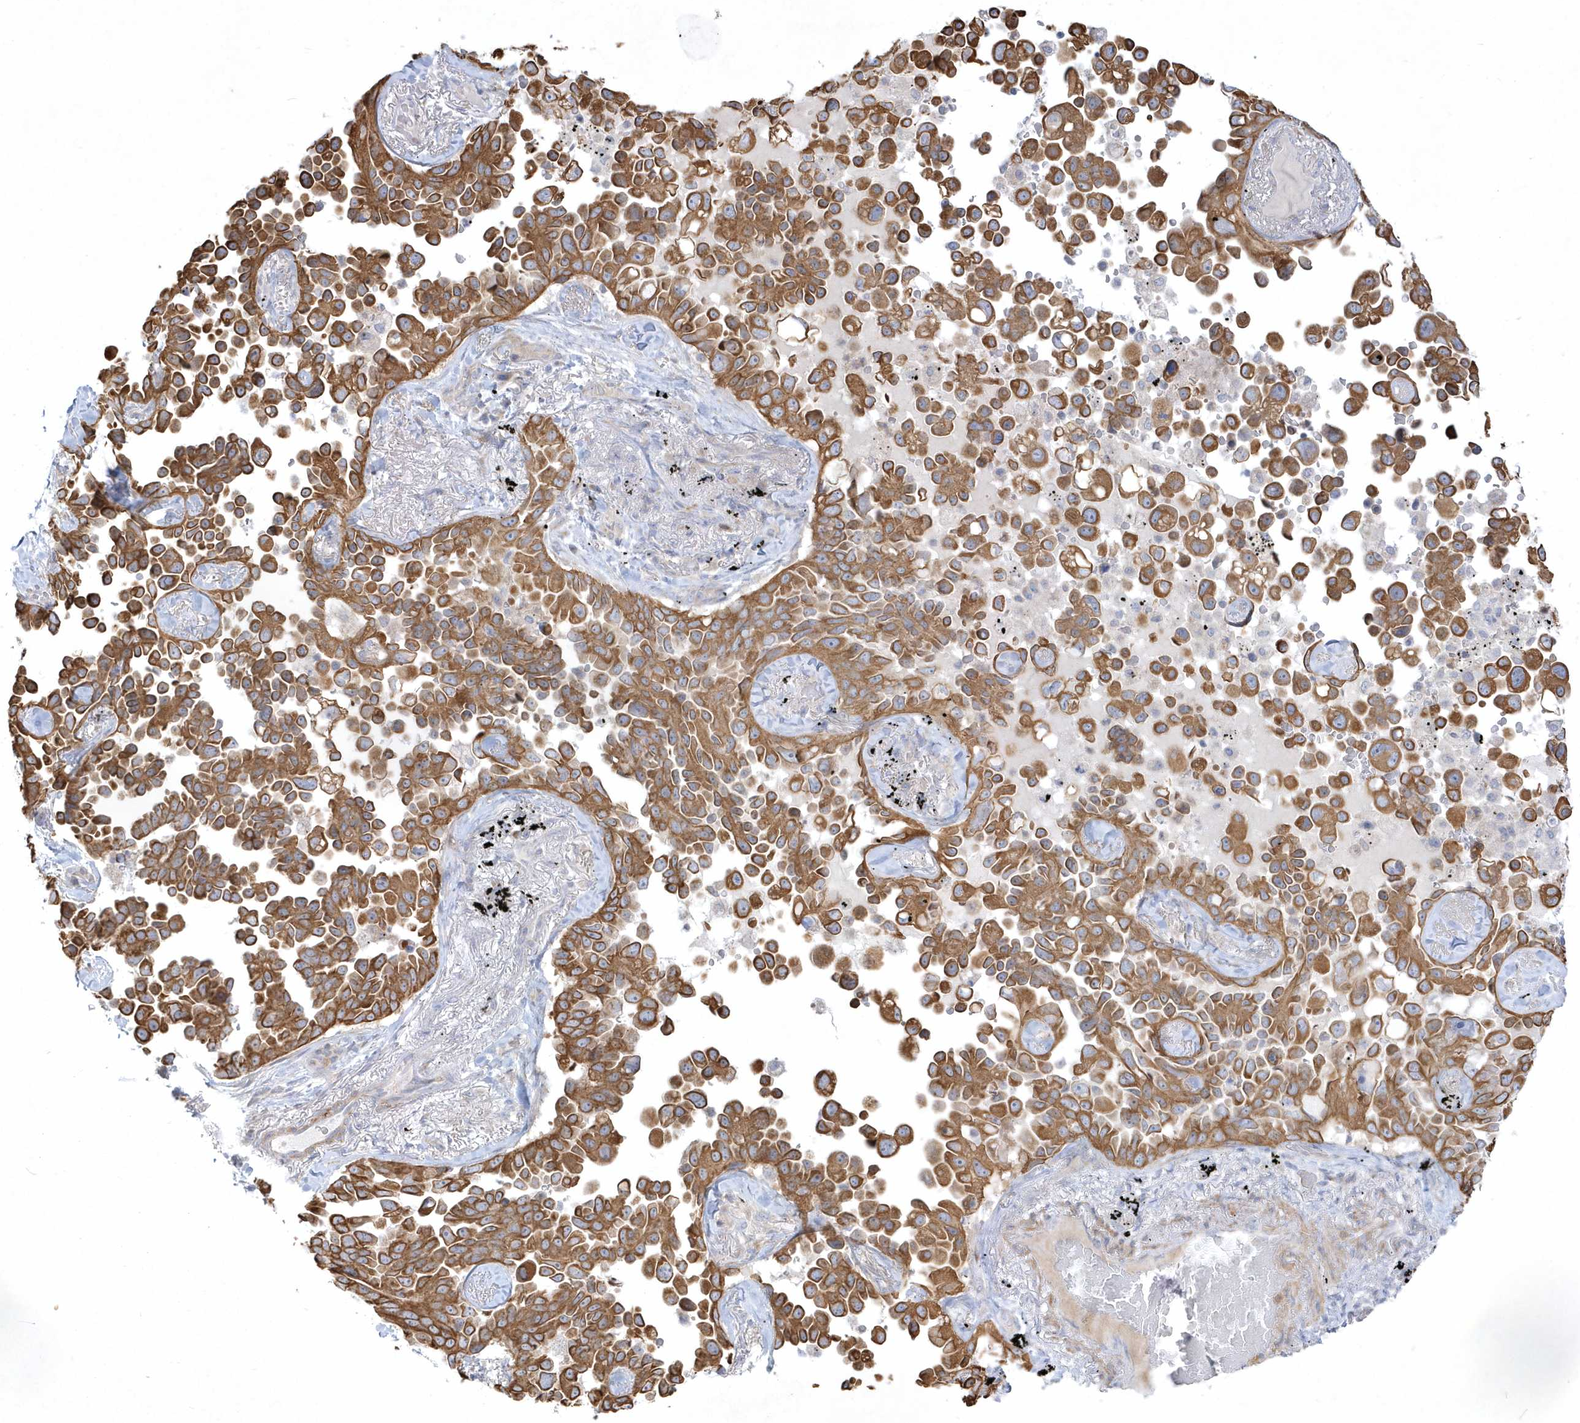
{"staining": {"intensity": "strong", "quantity": "25%-75%", "location": "cytoplasmic/membranous"}, "tissue": "lung cancer", "cell_type": "Tumor cells", "image_type": "cancer", "snomed": [{"axis": "morphology", "description": "Adenocarcinoma, NOS"}, {"axis": "topography", "description": "Lung"}], "caption": "Tumor cells show high levels of strong cytoplasmic/membranous expression in about 25%-75% of cells in human lung adenocarcinoma.", "gene": "LARS1", "patient": {"sex": "female", "age": 67}}